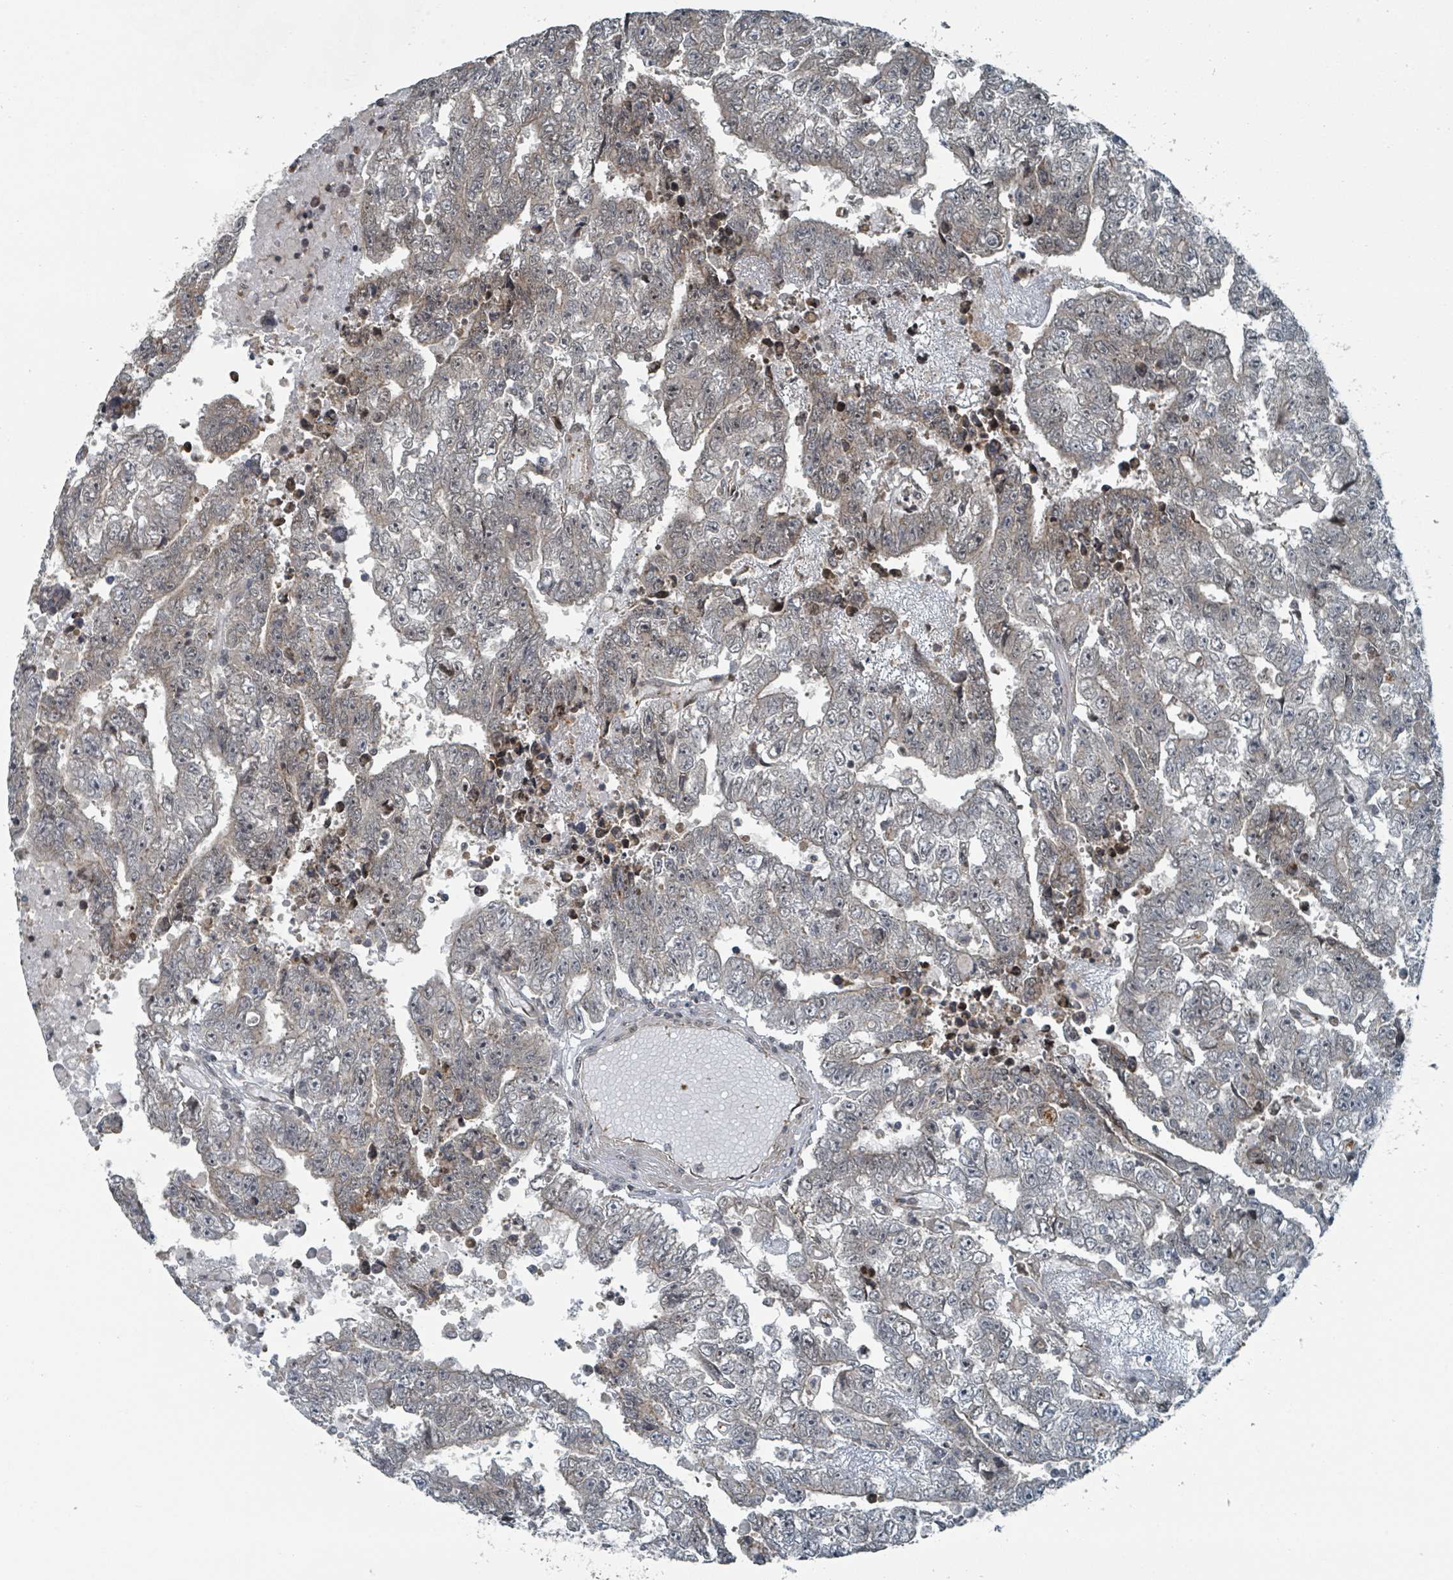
{"staining": {"intensity": "weak", "quantity": "<25%", "location": "cytoplasmic/membranous,nuclear"}, "tissue": "testis cancer", "cell_type": "Tumor cells", "image_type": "cancer", "snomed": [{"axis": "morphology", "description": "Carcinoma, Embryonal, NOS"}, {"axis": "topography", "description": "Testis"}], "caption": "Testis cancer was stained to show a protein in brown. There is no significant staining in tumor cells. (Stains: DAB IHC with hematoxylin counter stain, Microscopy: brightfield microscopy at high magnification).", "gene": "PHIP", "patient": {"sex": "male", "age": 25}}